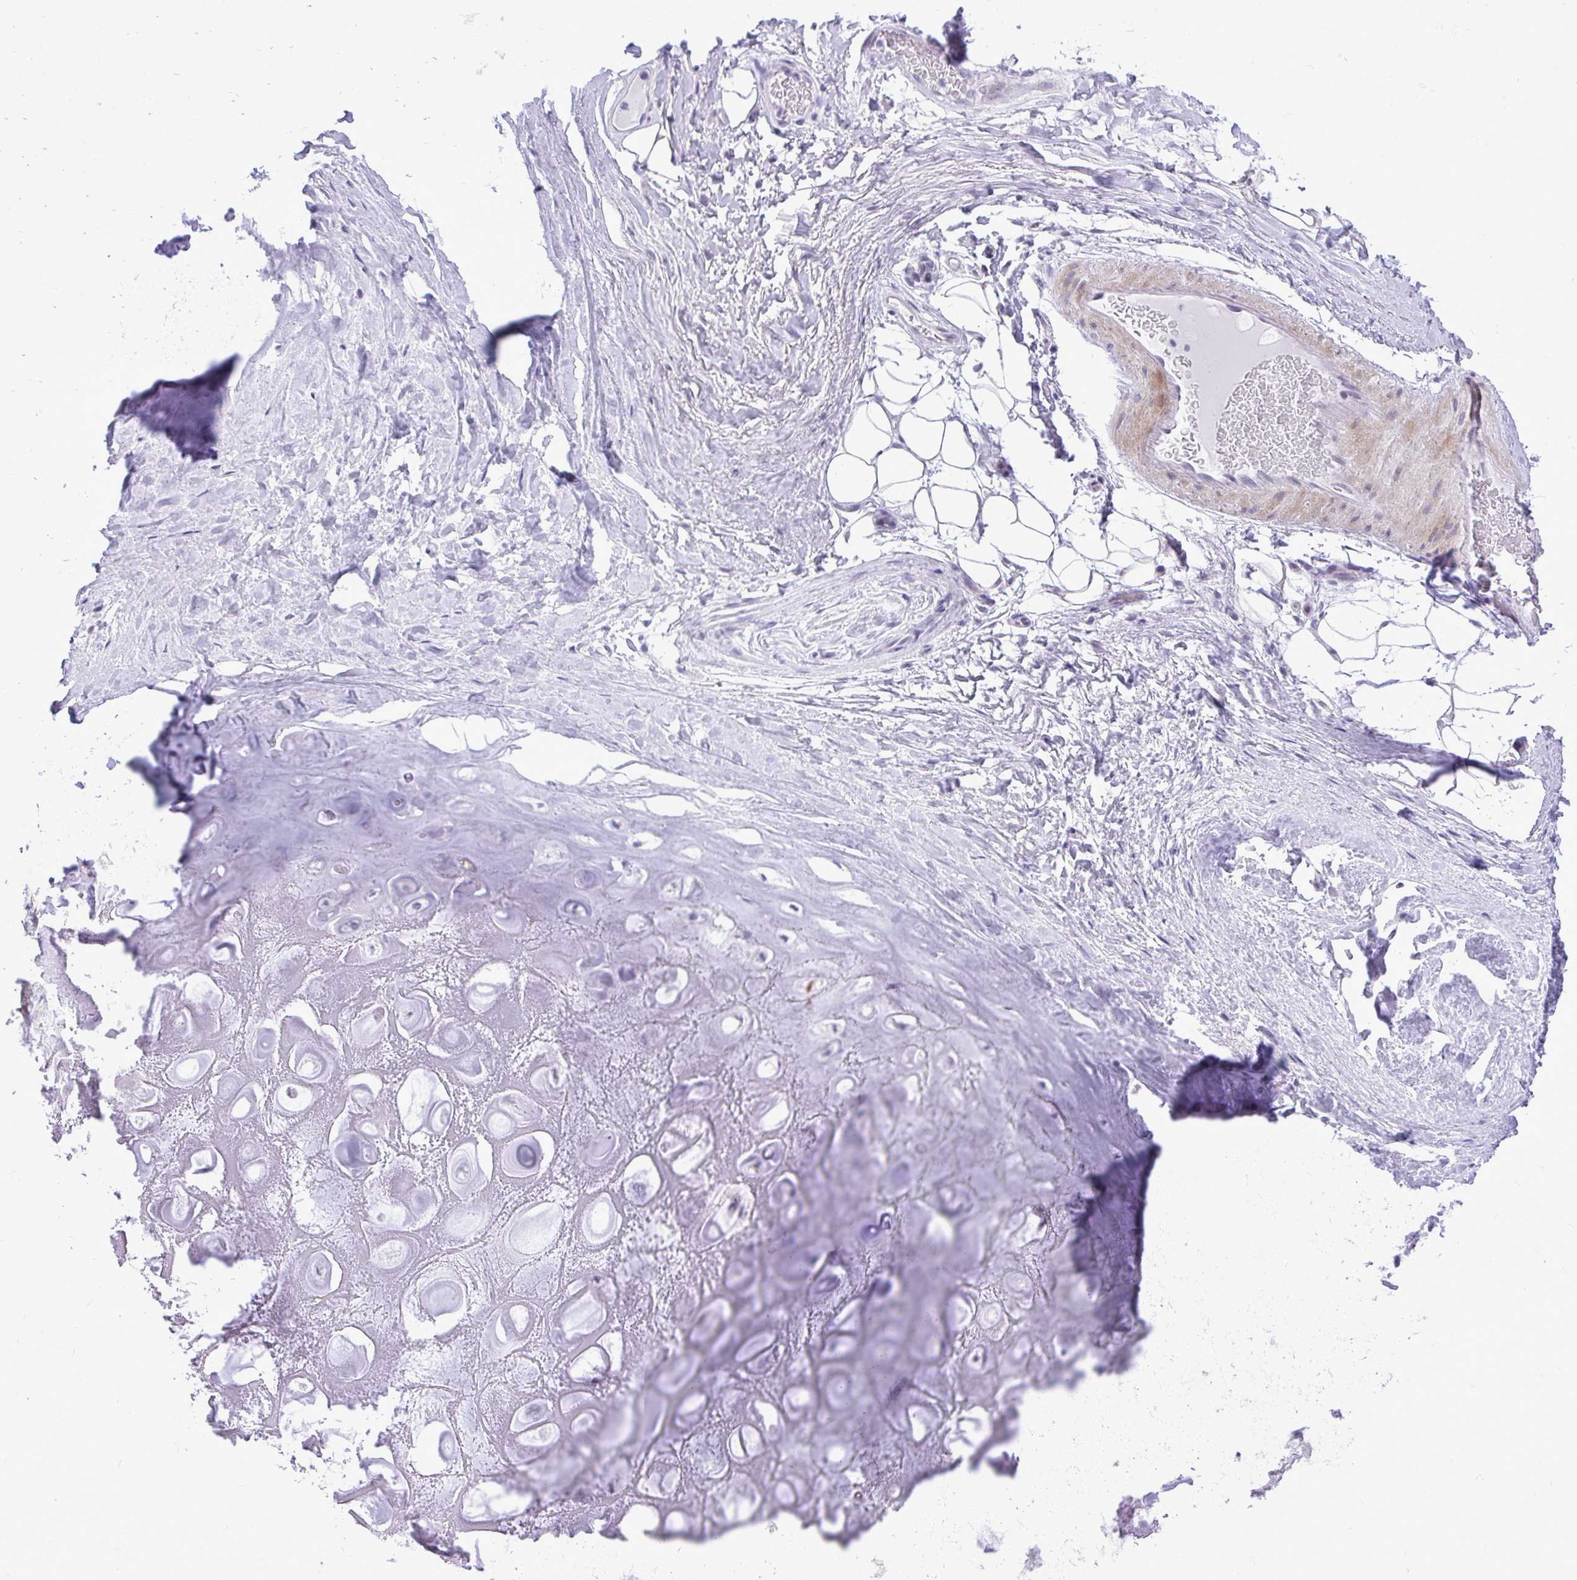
{"staining": {"intensity": "negative", "quantity": "none", "location": "none"}, "tissue": "adipose tissue", "cell_type": "Adipocytes", "image_type": "normal", "snomed": [{"axis": "morphology", "description": "Normal tissue, NOS"}, {"axis": "topography", "description": "Lymph node"}, {"axis": "topography", "description": "Cartilage tissue"}, {"axis": "topography", "description": "Nasopharynx"}], "caption": "IHC of normal adipose tissue displays no positivity in adipocytes.", "gene": "GABRA1", "patient": {"sex": "male", "age": 63}}